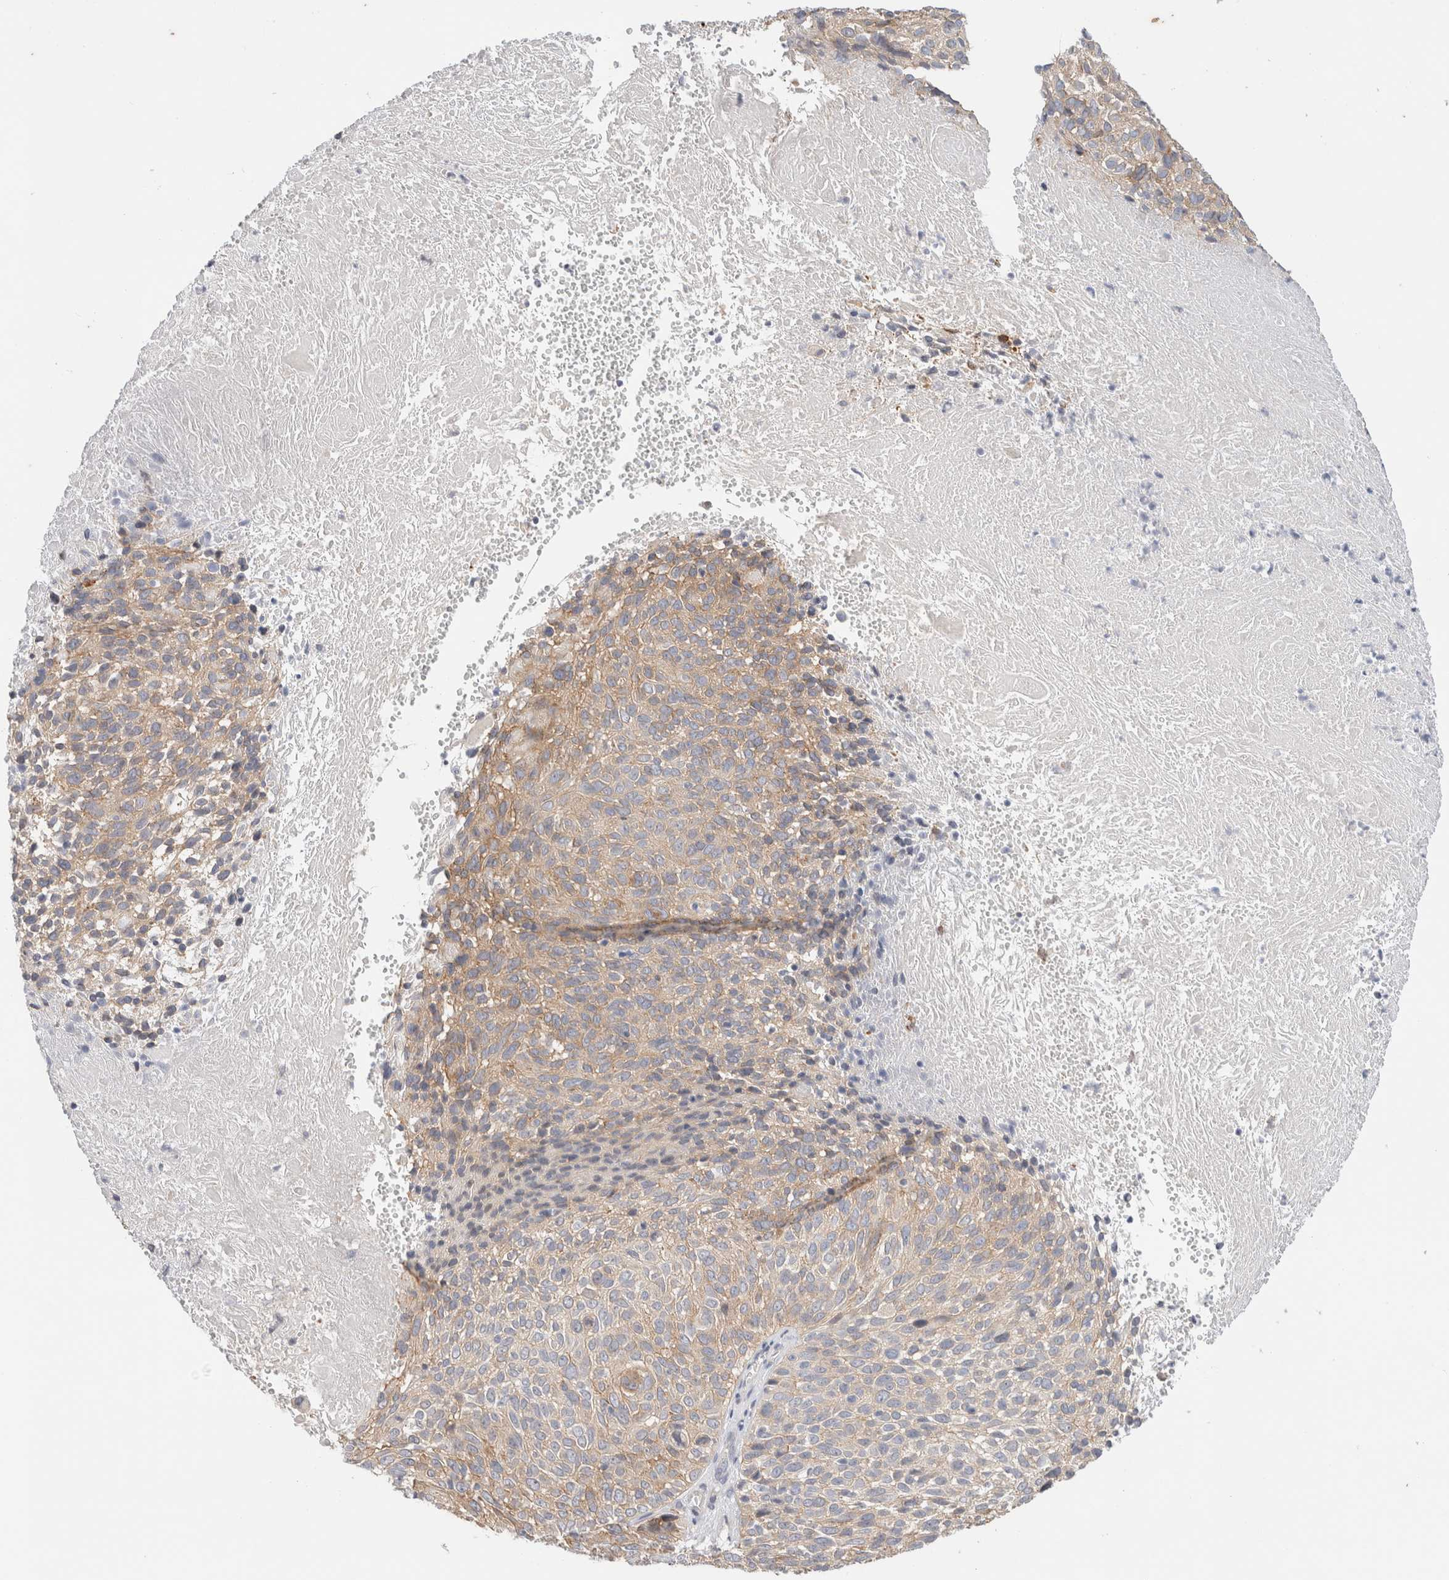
{"staining": {"intensity": "moderate", "quantity": ">75%", "location": "cytoplasmic/membranous"}, "tissue": "cervical cancer", "cell_type": "Tumor cells", "image_type": "cancer", "snomed": [{"axis": "morphology", "description": "Squamous cell carcinoma, NOS"}, {"axis": "topography", "description": "Cervix"}], "caption": "Human cervical cancer (squamous cell carcinoma) stained with a protein marker reveals moderate staining in tumor cells.", "gene": "SPRTN", "patient": {"sex": "female", "age": 74}}